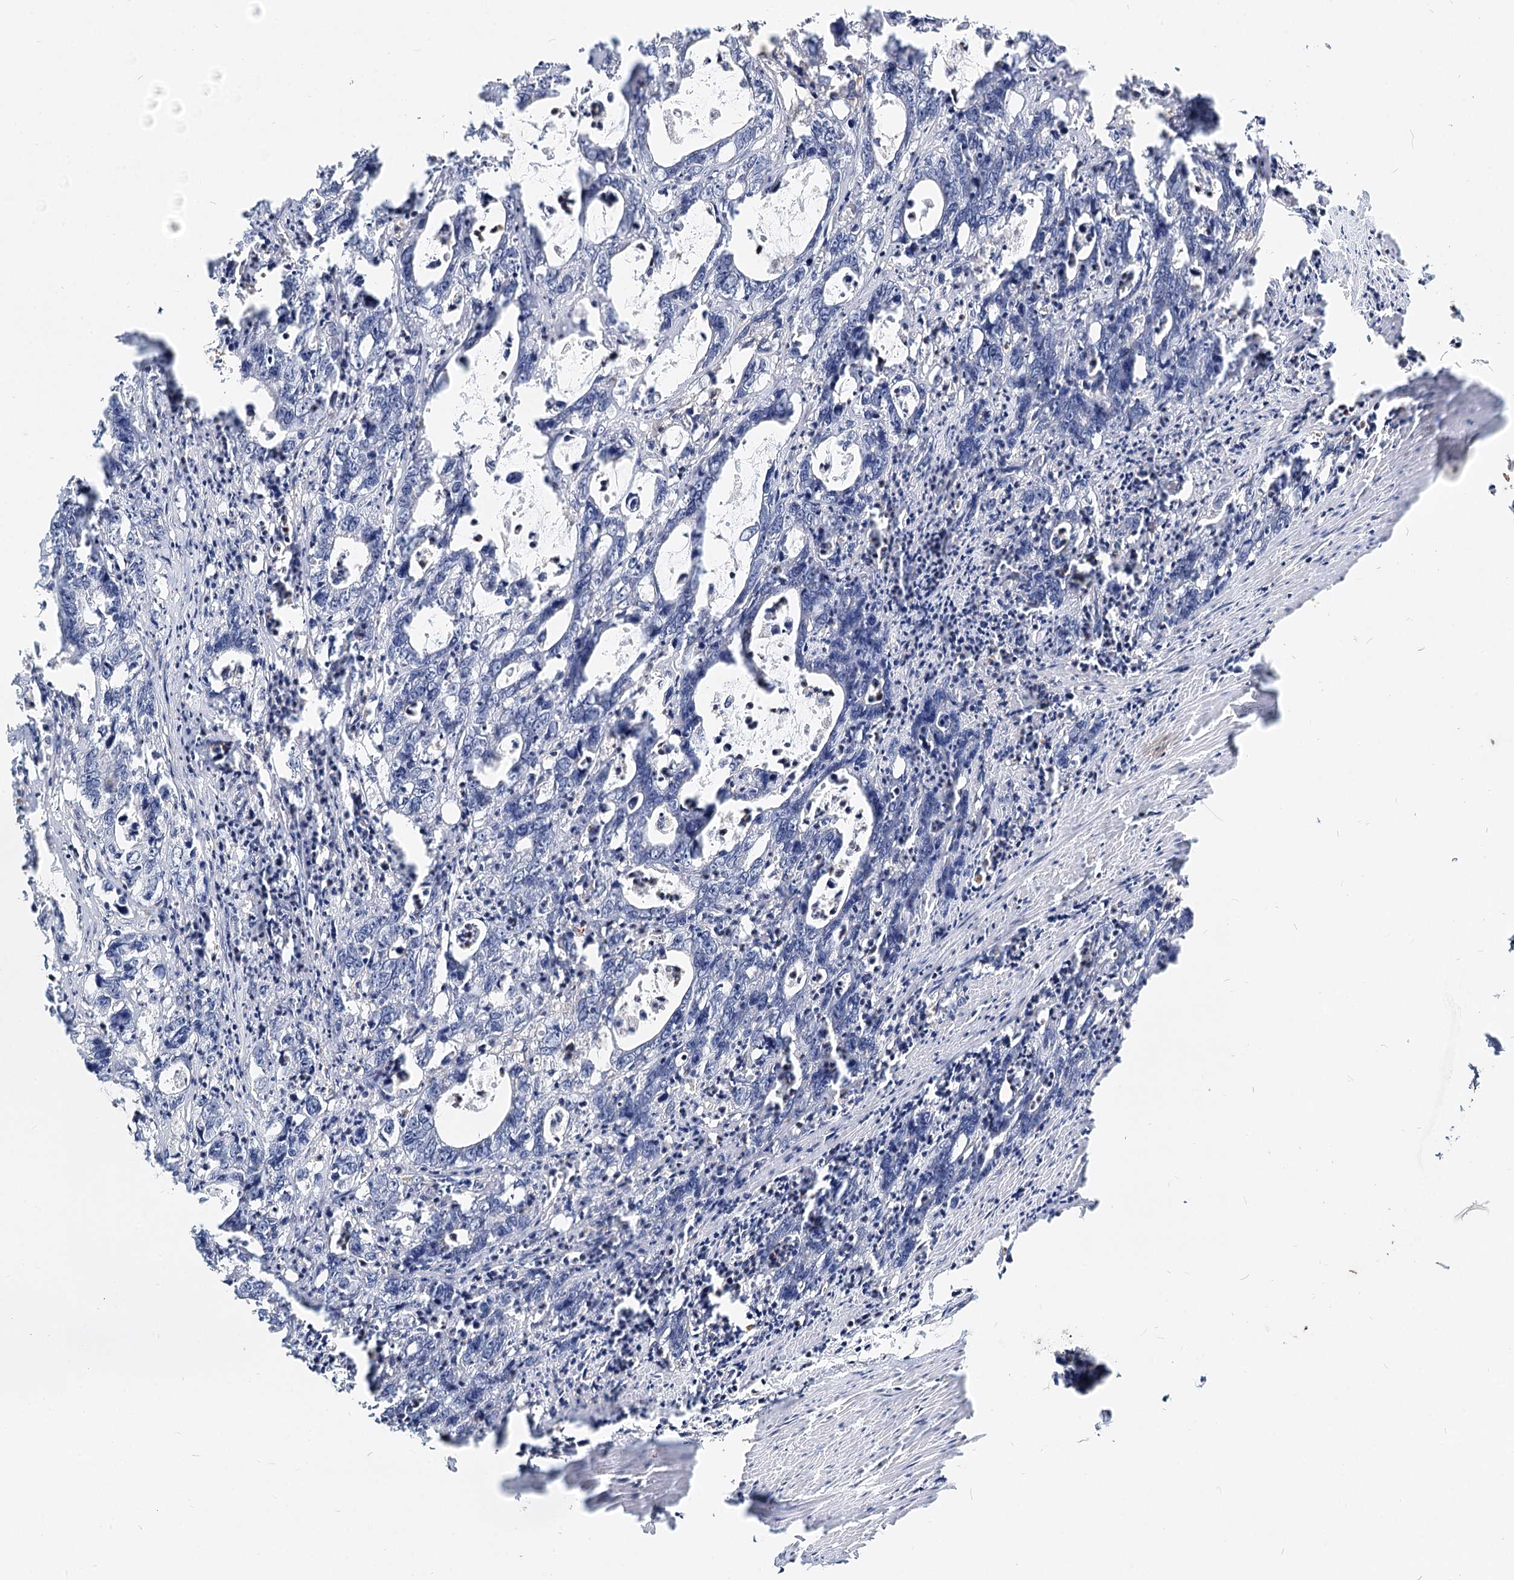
{"staining": {"intensity": "negative", "quantity": "none", "location": "none"}, "tissue": "colorectal cancer", "cell_type": "Tumor cells", "image_type": "cancer", "snomed": [{"axis": "morphology", "description": "Adenocarcinoma, NOS"}, {"axis": "topography", "description": "Colon"}], "caption": "Immunohistochemical staining of human colorectal adenocarcinoma exhibits no significant staining in tumor cells. The staining is performed using DAB (3,3'-diaminobenzidine) brown chromogen with nuclei counter-stained in using hematoxylin.", "gene": "SPART", "patient": {"sex": "female", "age": 75}}